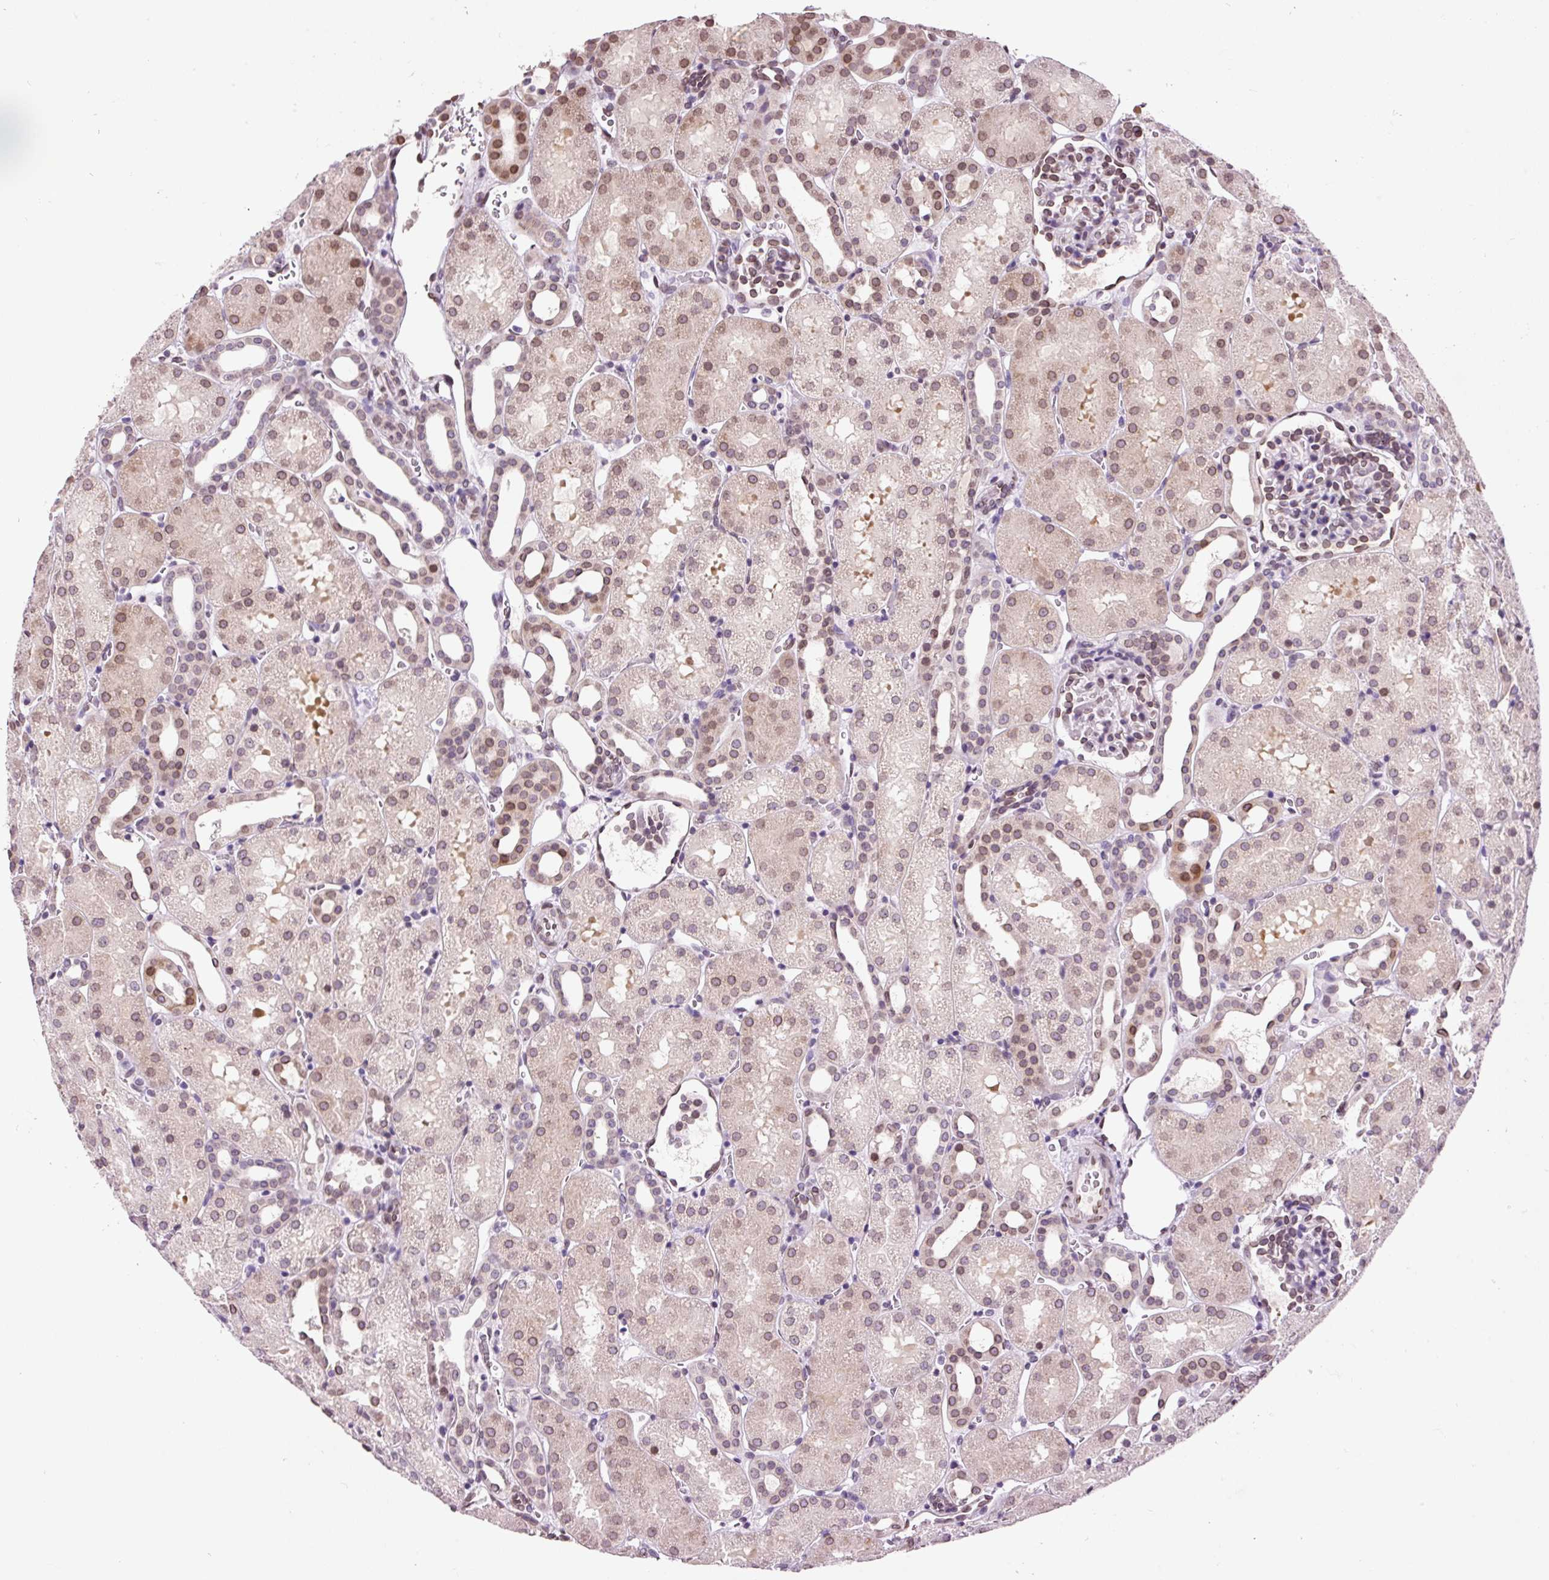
{"staining": {"intensity": "moderate", "quantity": "25%-75%", "location": "cytoplasmic/membranous,nuclear"}, "tissue": "kidney", "cell_type": "Cells in glomeruli", "image_type": "normal", "snomed": [{"axis": "morphology", "description": "Normal tissue, NOS"}, {"axis": "topography", "description": "Kidney"}], "caption": "Immunohistochemical staining of benign kidney reveals medium levels of moderate cytoplasmic/membranous,nuclear staining in about 25%-75% of cells in glomeruli.", "gene": "ZNF224", "patient": {"sex": "male", "age": 2}}